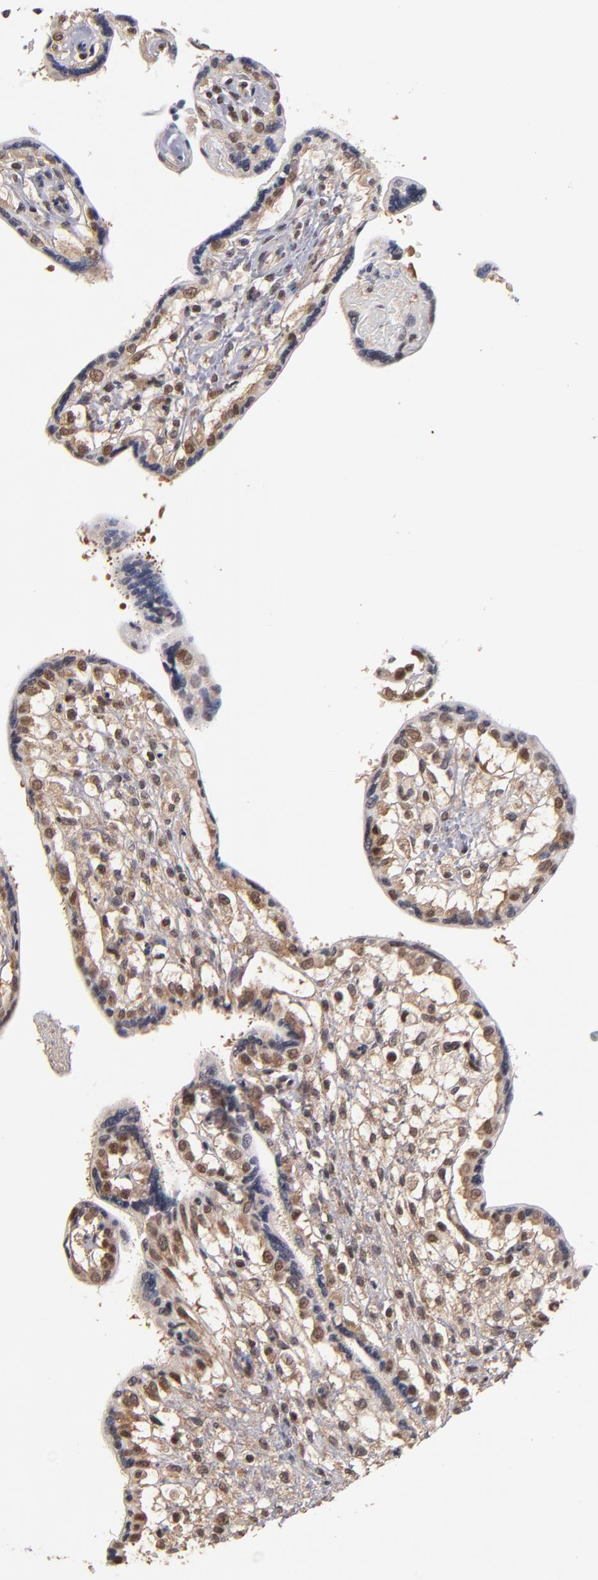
{"staining": {"intensity": "moderate", "quantity": ">75%", "location": "cytoplasmic/membranous,nuclear"}, "tissue": "placenta", "cell_type": "Decidual cells", "image_type": "normal", "snomed": [{"axis": "morphology", "description": "Normal tissue, NOS"}, {"axis": "topography", "description": "Placenta"}], "caption": "Protein expression analysis of unremarkable placenta displays moderate cytoplasmic/membranous,nuclear staining in about >75% of decidual cells.", "gene": "PSMD10", "patient": {"sex": "female", "age": 31}}